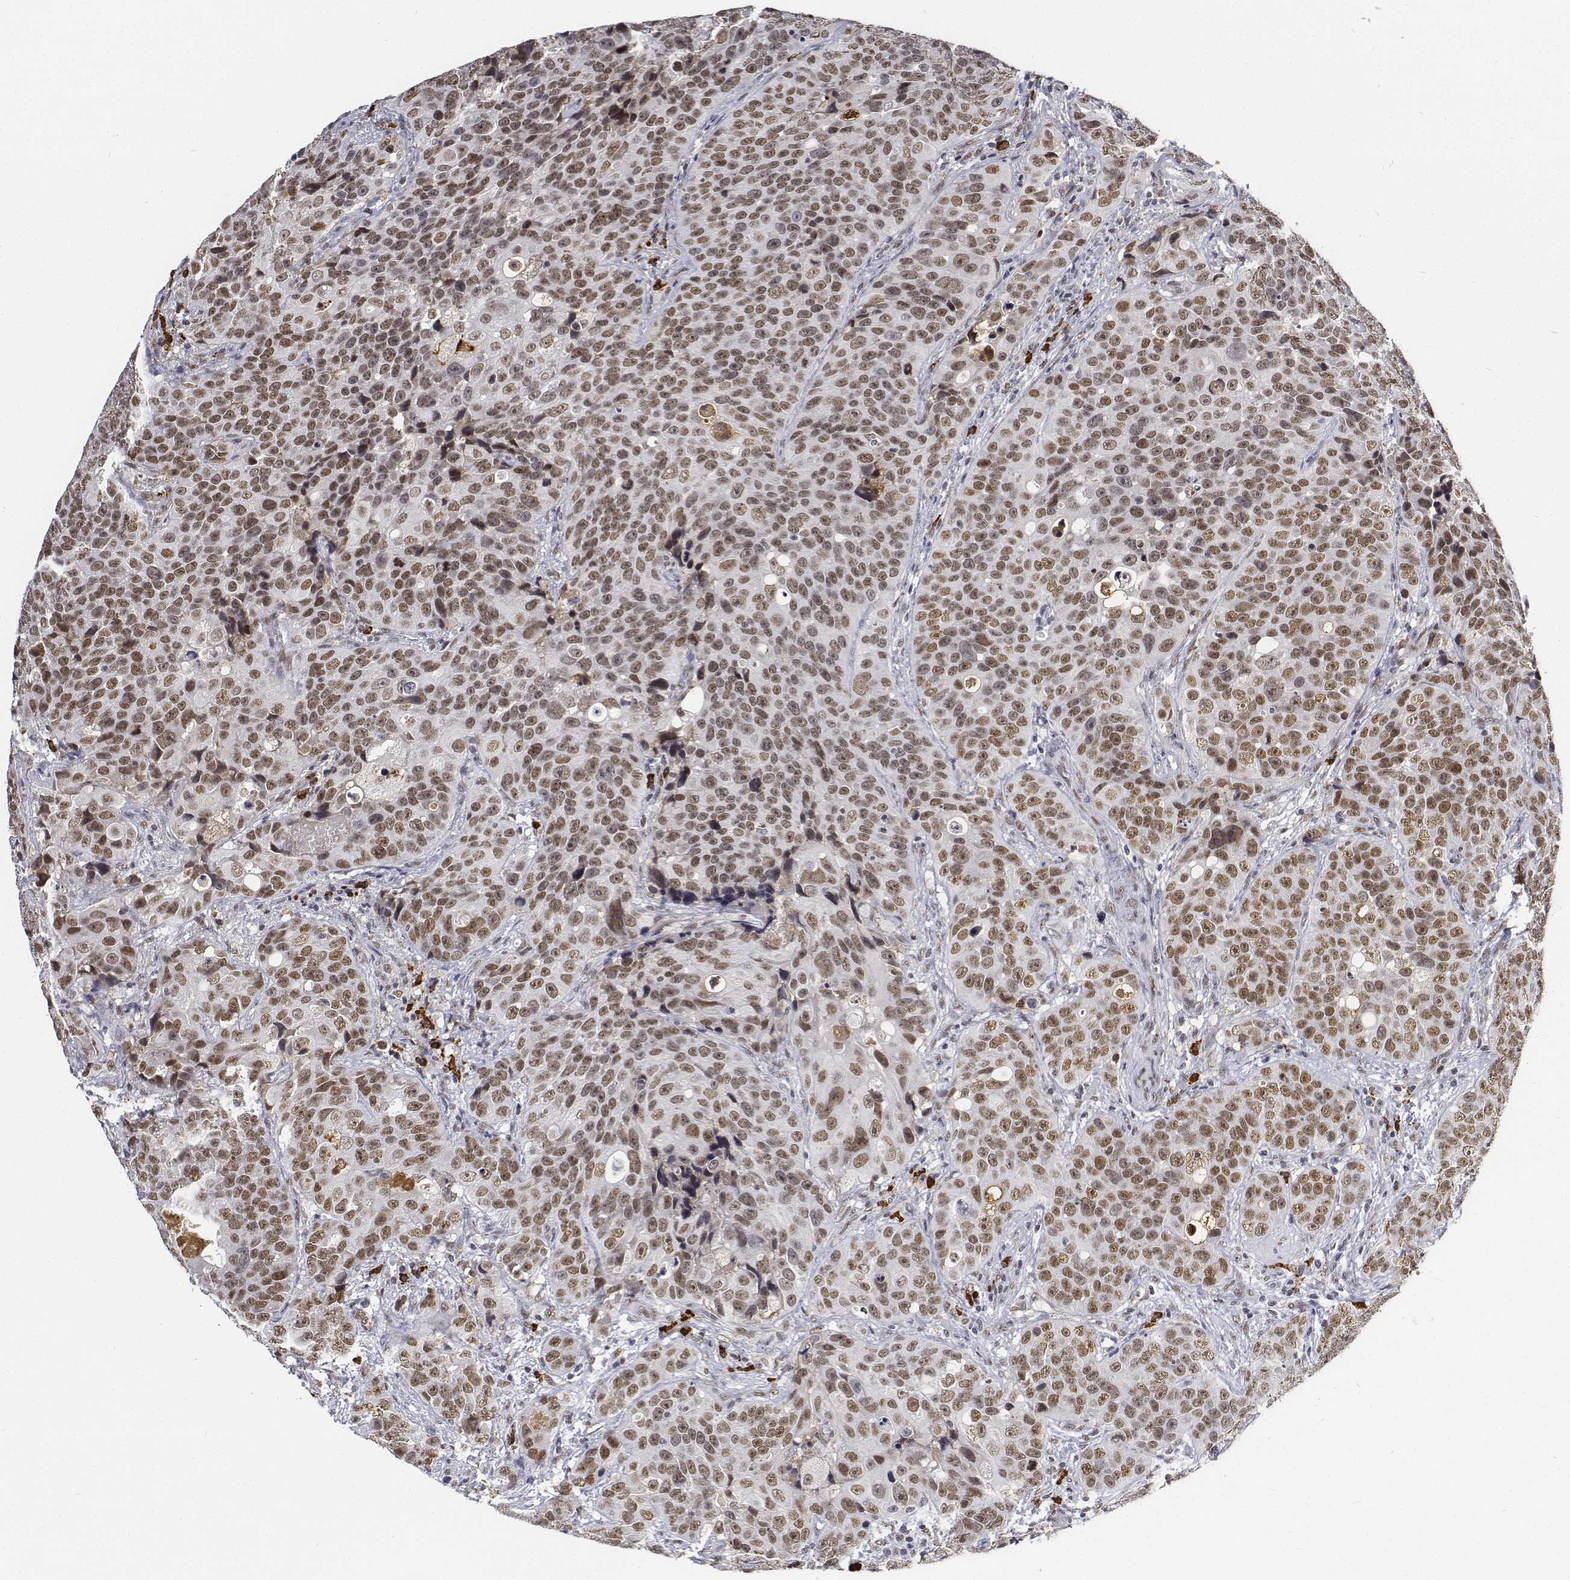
{"staining": {"intensity": "moderate", "quantity": ">75%", "location": "nuclear"}, "tissue": "urothelial cancer", "cell_type": "Tumor cells", "image_type": "cancer", "snomed": [{"axis": "morphology", "description": "Urothelial carcinoma, NOS"}, {"axis": "topography", "description": "Urinary bladder"}], "caption": "IHC staining of transitional cell carcinoma, which exhibits medium levels of moderate nuclear staining in about >75% of tumor cells indicating moderate nuclear protein expression. The staining was performed using DAB (brown) for protein detection and nuclei were counterstained in hematoxylin (blue).", "gene": "ATRX", "patient": {"sex": "male", "age": 52}}